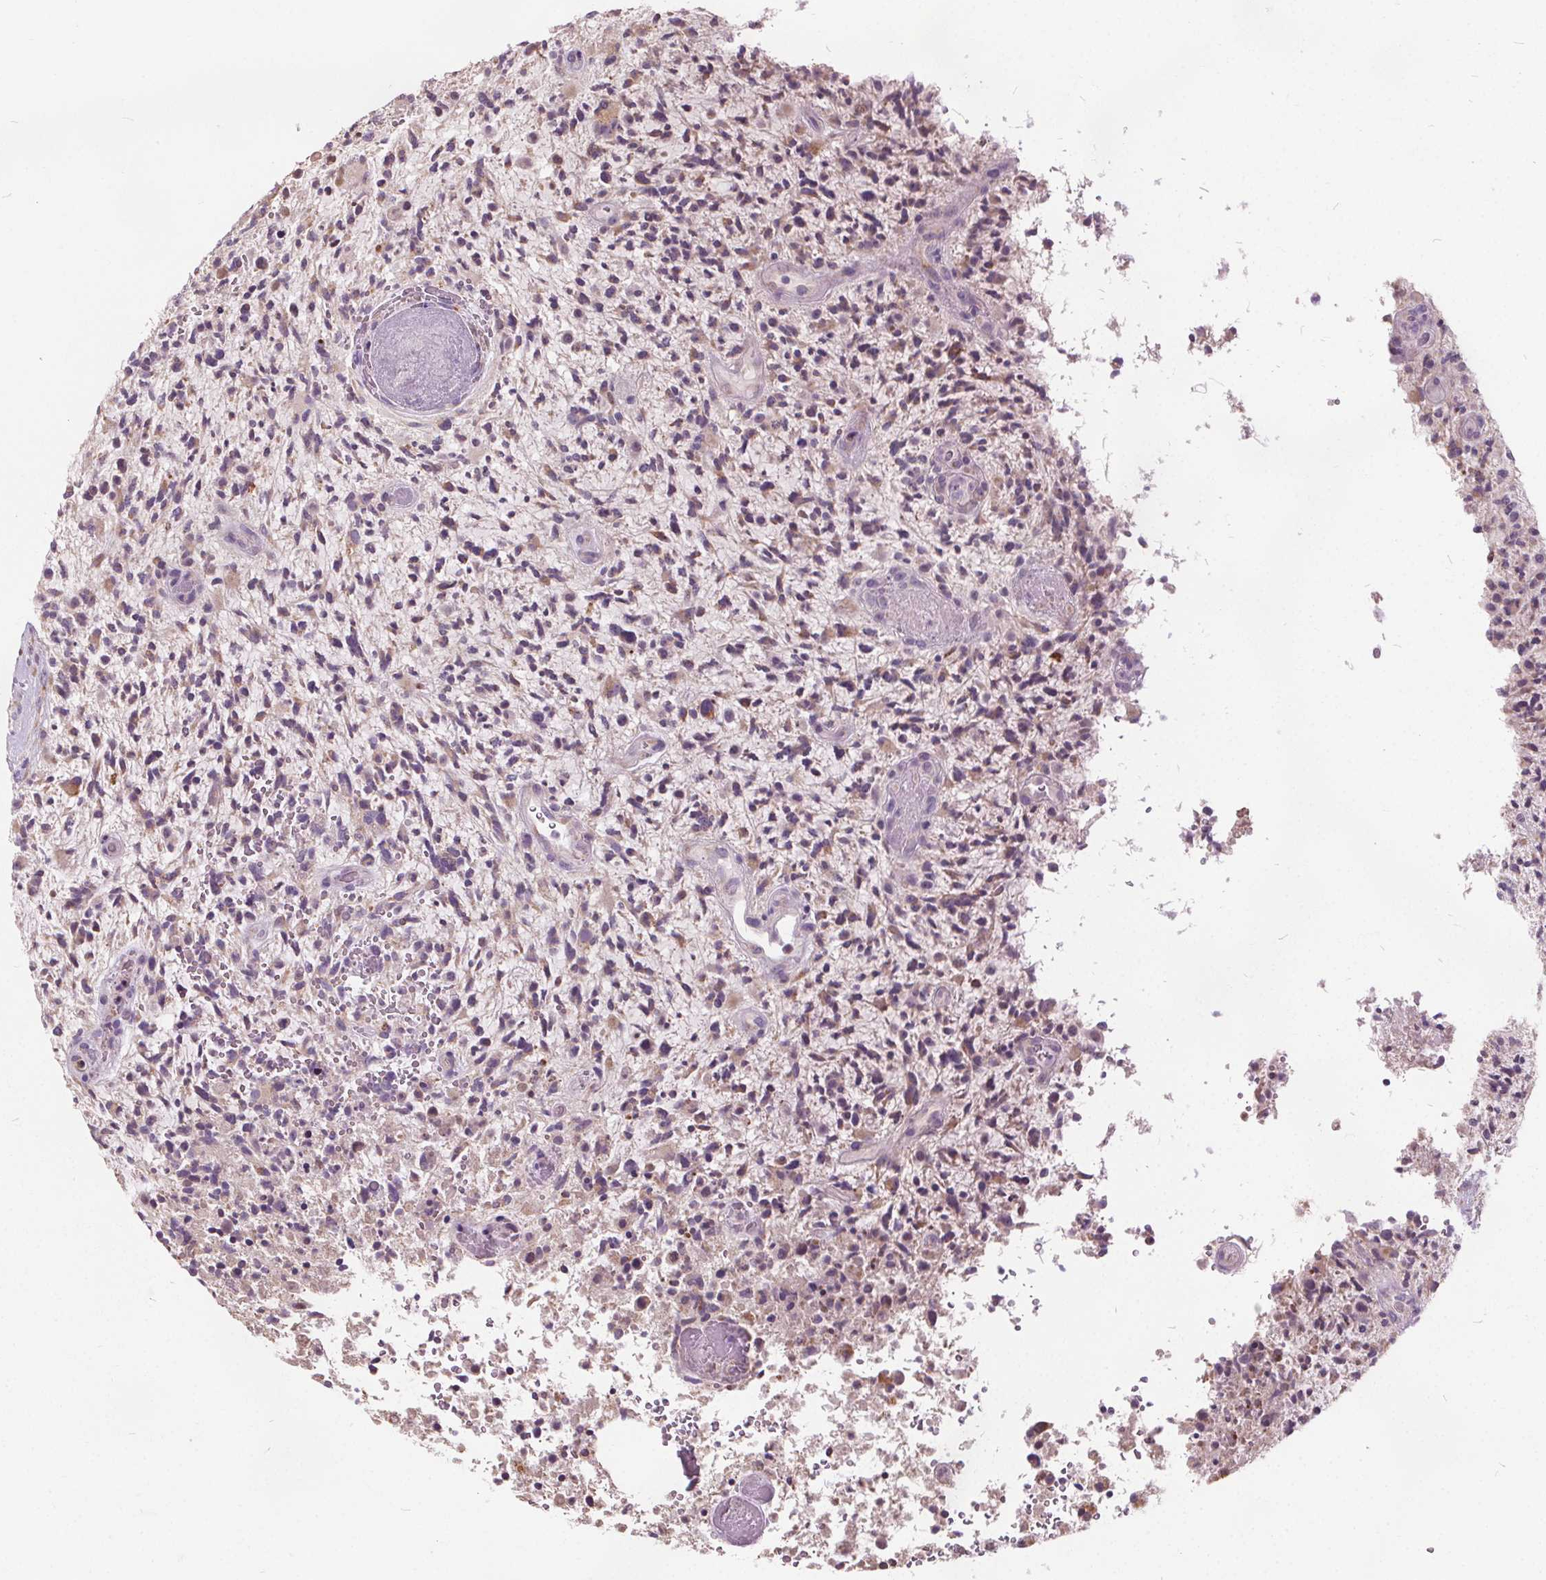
{"staining": {"intensity": "negative", "quantity": "none", "location": "none"}, "tissue": "glioma", "cell_type": "Tumor cells", "image_type": "cancer", "snomed": [{"axis": "morphology", "description": "Glioma, malignant, High grade"}, {"axis": "topography", "description": "Brain"}], "caption": "Human malignant high-grade glioma stained for a protein using IHC shows no positivity in tumor cells.", "gene": "ACOX2", "patient": {"sex": "female", "age": 71}}